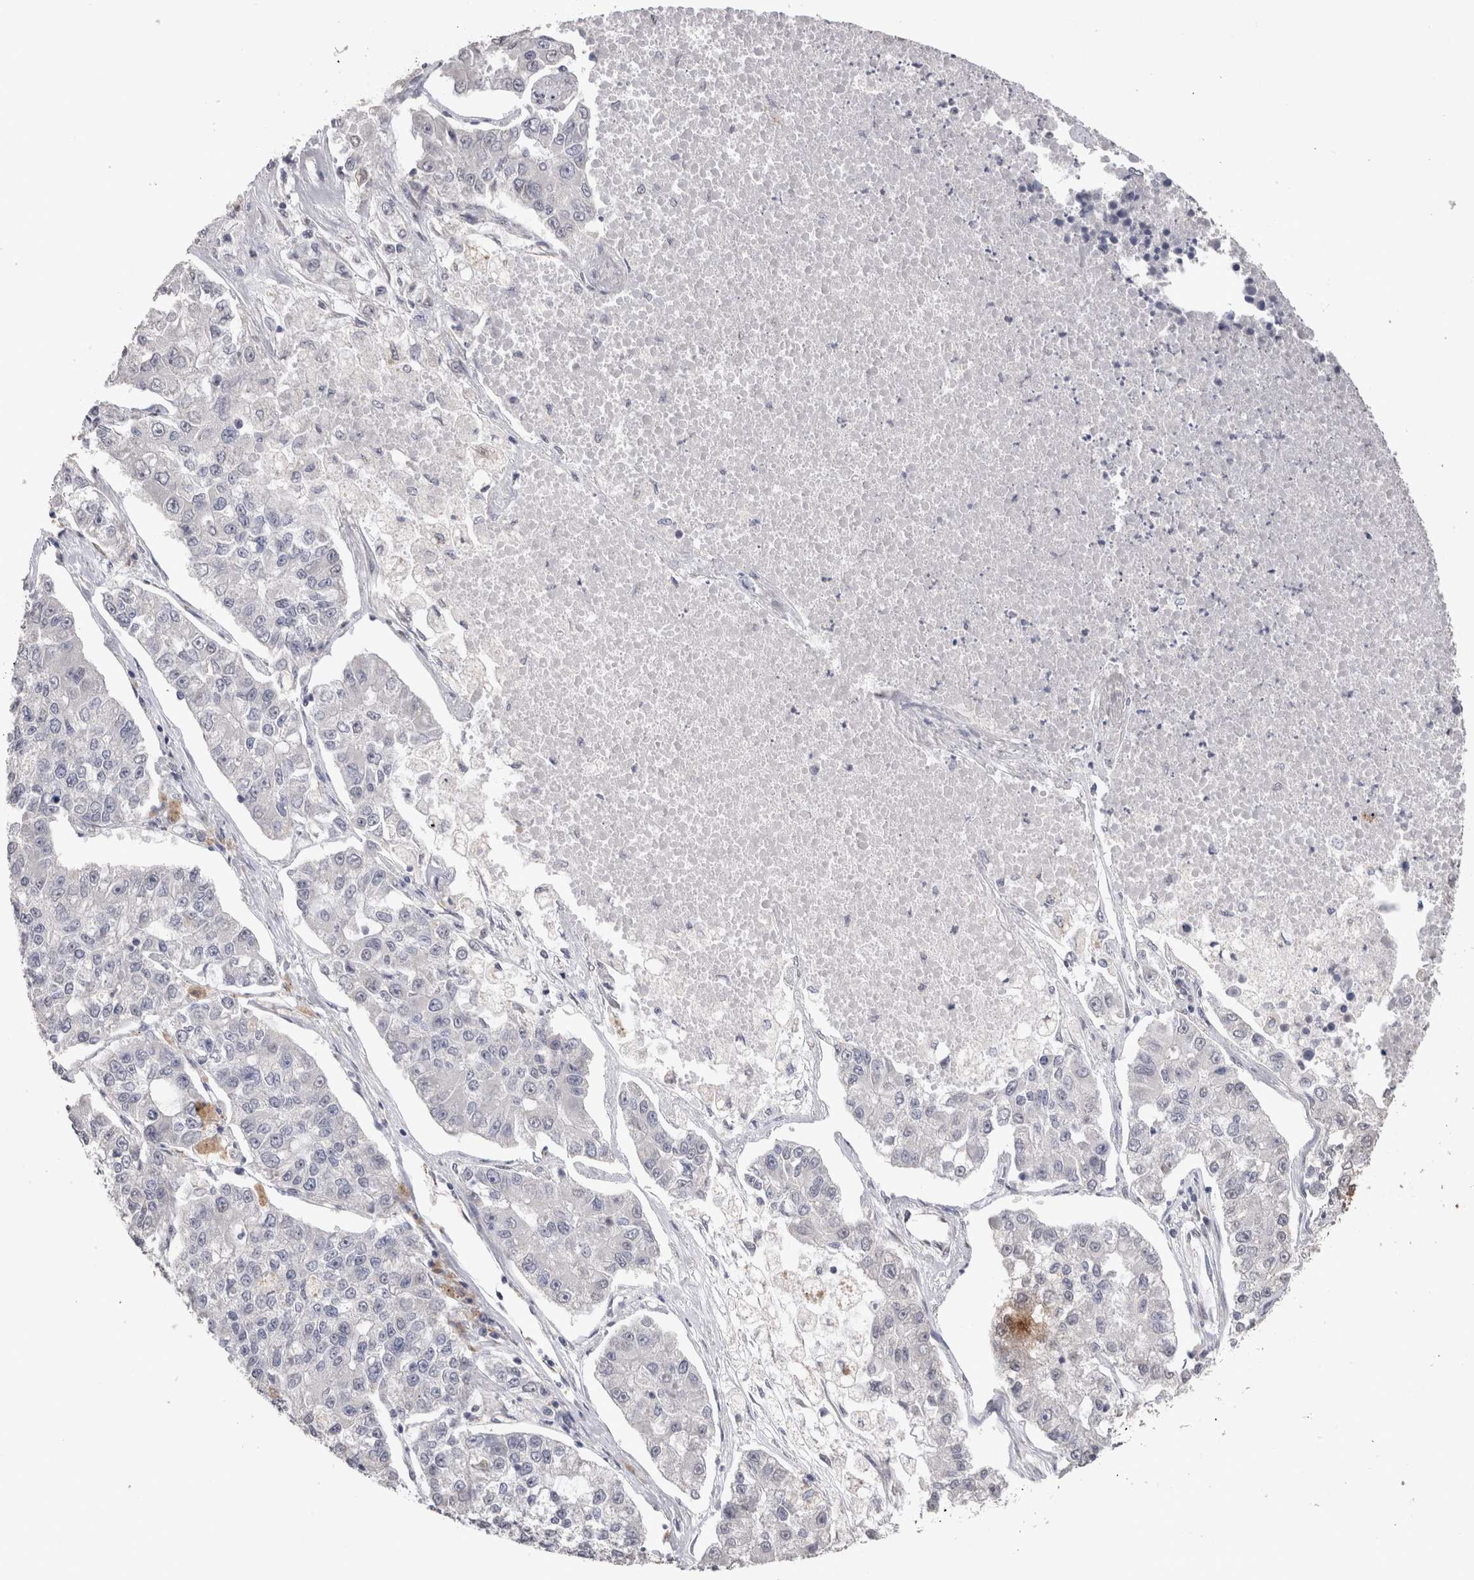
{"staining": {"intensity": "negative", "quantity": "none", "location": "none"}, "tissue": "lung cancer", "cell_type": "Tumor cells", "image_type": "cancer", "snomed": [{"axis": "morphology", "description": "Adenocarcinoma, NOS"}, {"axis": "topography", "description": "Lung"}], "caption": "There is no significant positivity in tumor cells of lung adenocarcinoma.", "gene": "CDH6", "patient": {"sex": "male", "age": 49}}